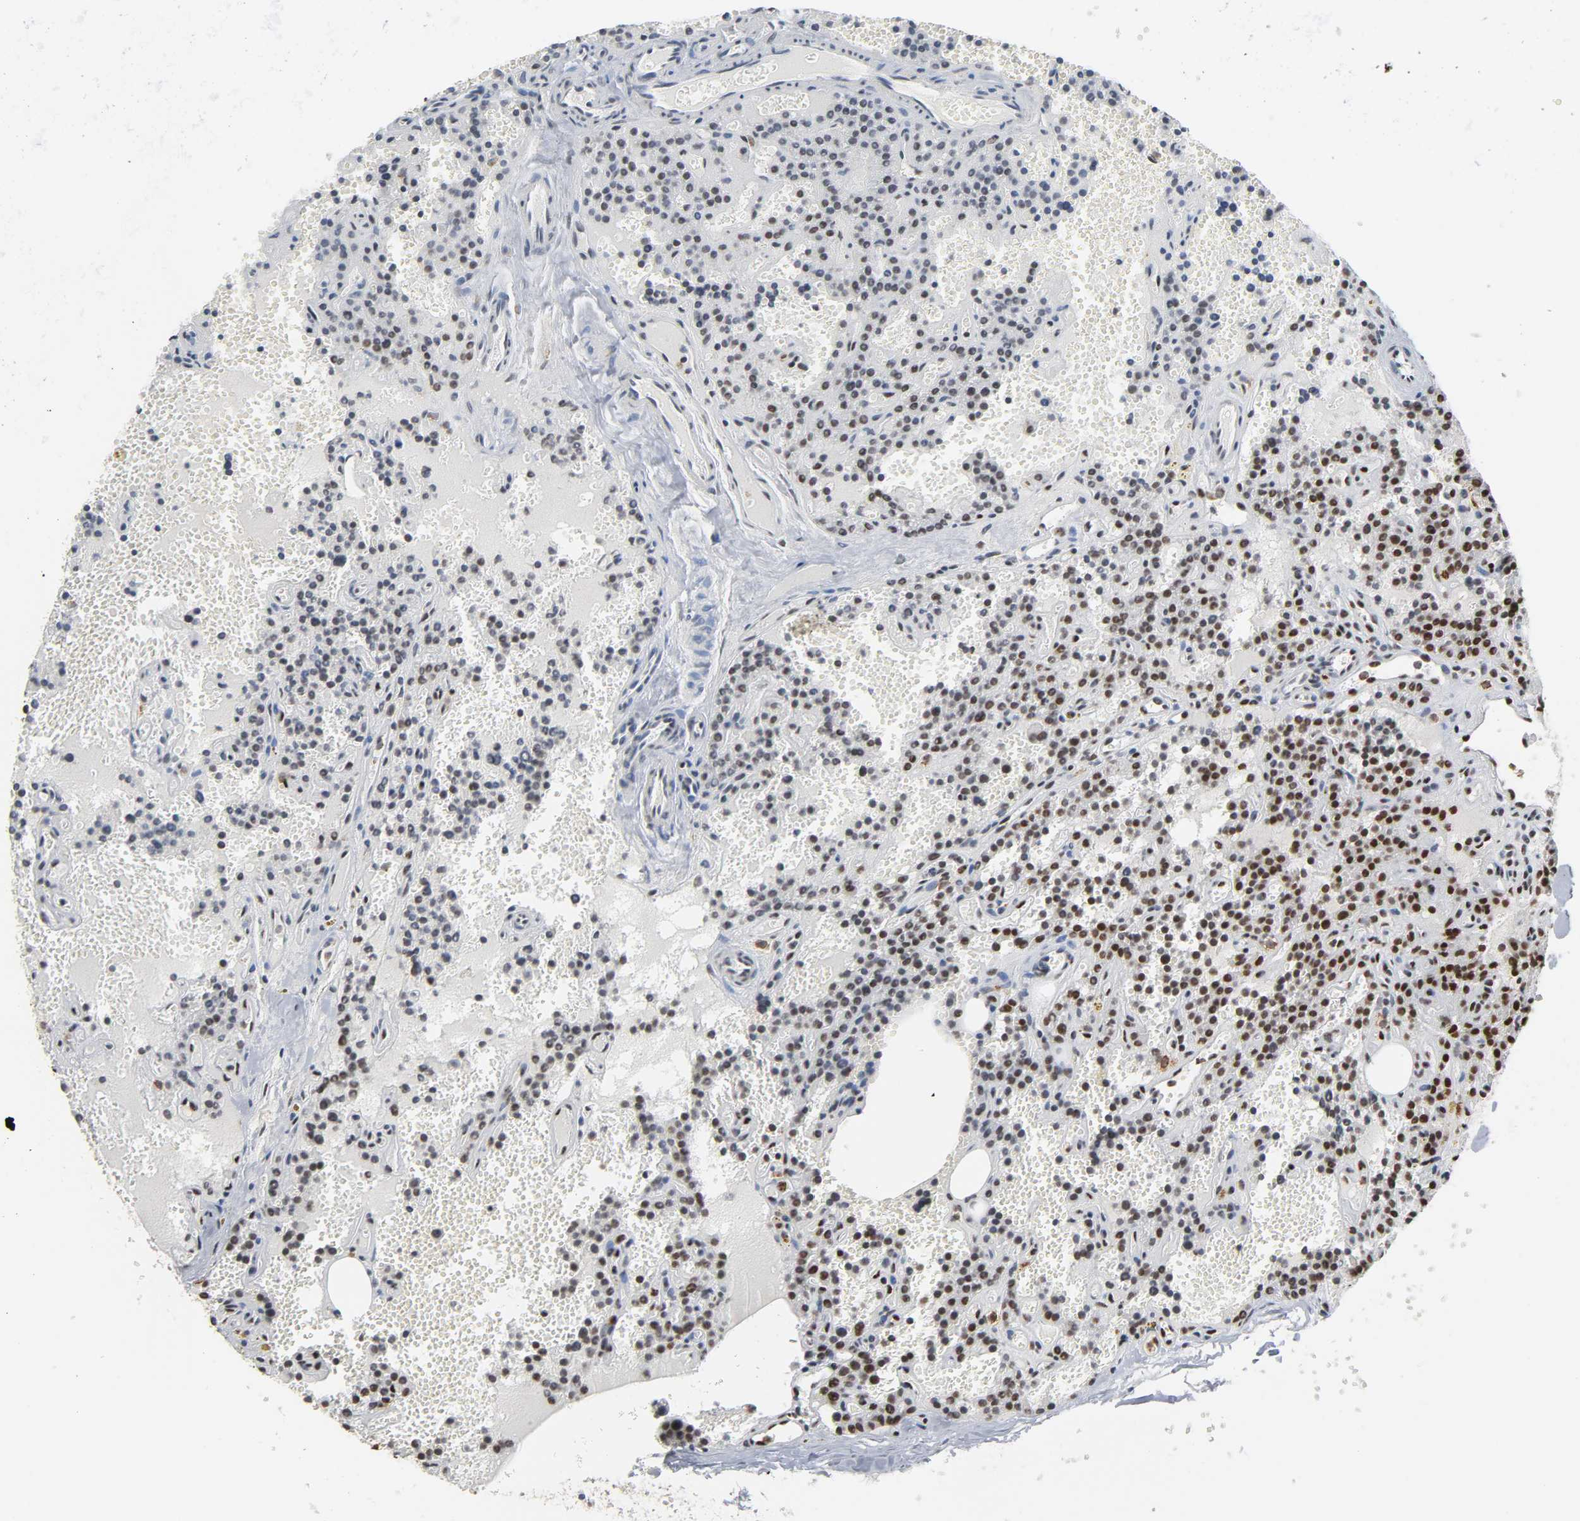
{"staining": {"intensity": "strong", "quantity": ">75%", "location": "nuclear"}, "tissue": "parathyroid gland", "cell_type": "Glandular cells", "image_type": "normal", "snomed": [{"axis": "morphology", "description": "Normal tissue, NOS"}, {"axis": "topography", "description": "Parathyroid gland"}], "caption": "Protein expression analysis of benign parathyroid gland reveals strong nuclear staining in approximately >75% of glandular cells. (DAB = brown stain, brightfield microscopy at high magnification).", "gene": "SUMO1", "patient": {"sex": "male", "age": 25}}